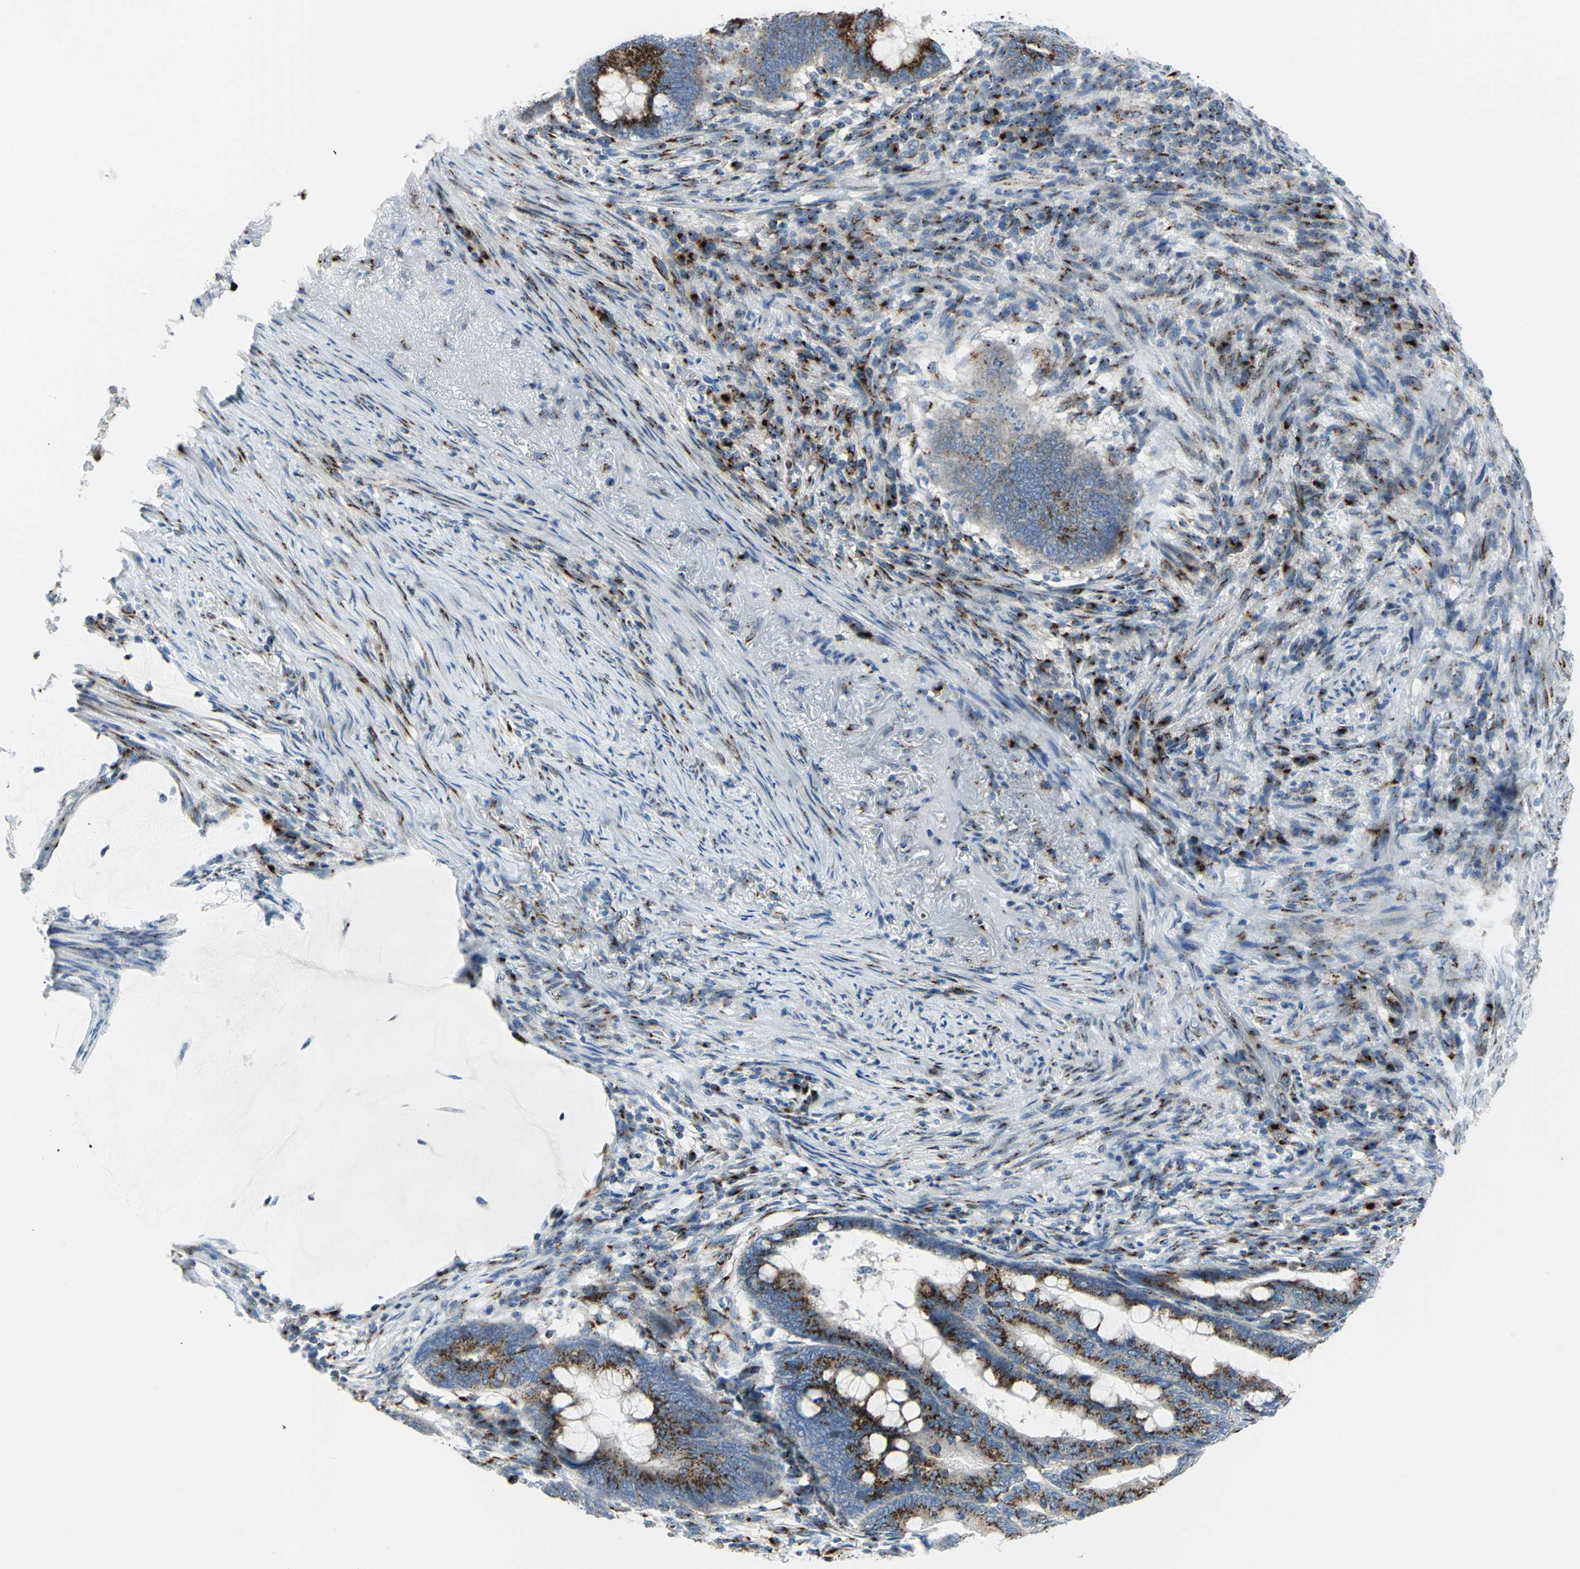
{"staining": {"intensity": "strong", "quantity": ">75%", "location": "cytoplasmic/membranous"}, "tissue": "colorectal cancer", "cell_type": "Tumor cells", "image_type": "cancer", "snomed": [{"axis": "morphology", "description": "Normal tissue, NOS"}, {"axis": "morphology", "description": "Adenocarcinoma, NOS"}, {"axis": "topography", "description": "Rectum"}, {"axis": "topography", "description": "Peripheral nerve tissue"}], "caption": "Human colorectal adenocarcinoma stained with a brown dye shows strong cytoplasmic/membranous positive staining in about >75% of tumor cells.", "gene": "GPR3", "patient": {"sex": "male", "age": 92}}